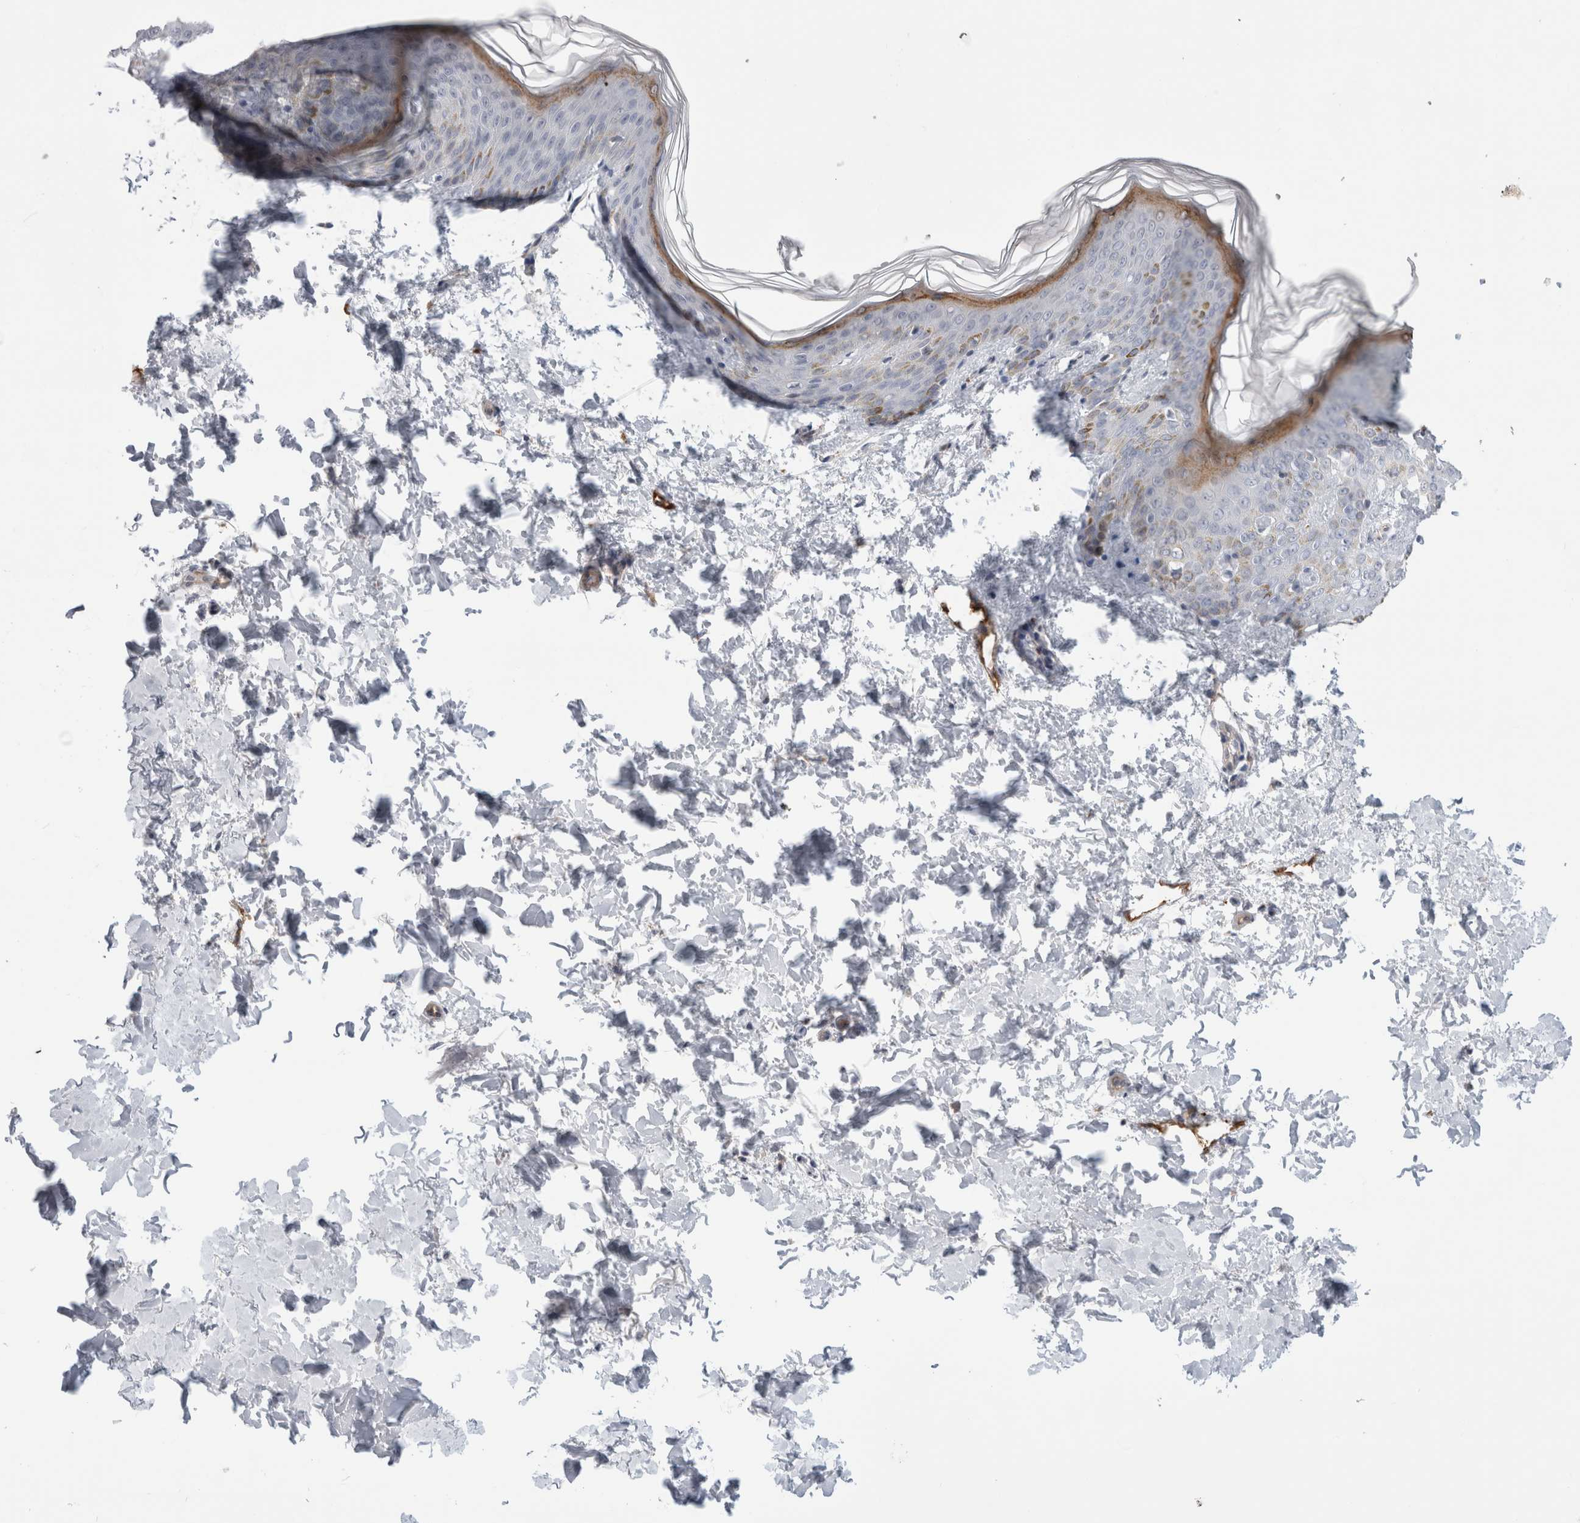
{"staining": {"intensity": "negative", "quantity": "none", "location": "none"}, "tissue": "skin", "cell_type": "Fibroblasts", "image_type": "normal", "snomed": [{"axis": "morphology", "description": "Normal tissue, NOS"}, {"axis": "morphology", "description": "Neoplasm, benign, NOS"}, {"axis": "topography", "description": "Skin"}, {"axis": "topography", "description": "Soft tissue"}], "caption": "This is an IHC micrograph of normal human skin. There is no positivity in fibroblasts.", "gene": "ANKMY1", "patient": {"sex": "male", "age": 26}}